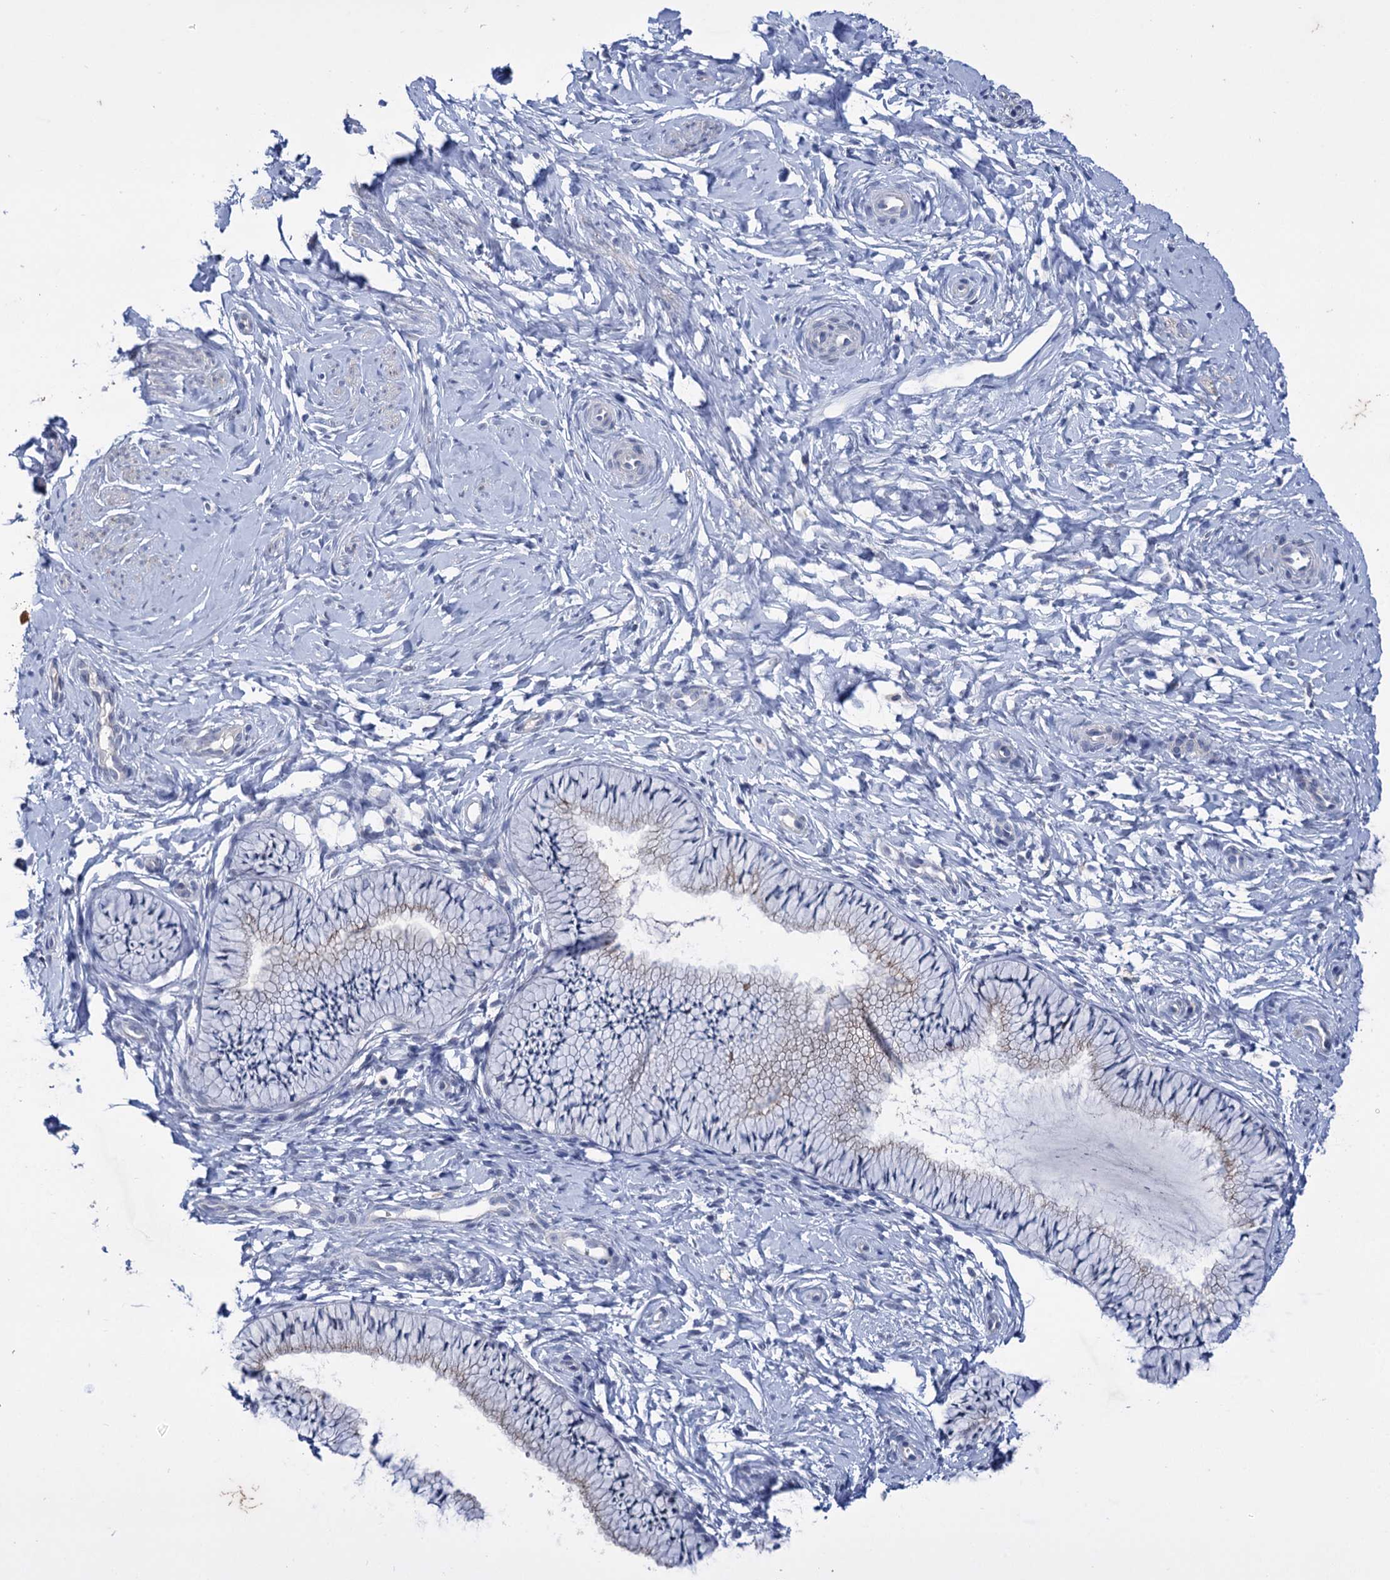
{"staining": {"intensity": "weak", "quantity": "<25%", "location": "cytoplasmic/membranous"}, "tissue": "cervix", "cell_type": "Glandular cells", "image_type": "normal", "snomed": [{"axis": "morphology", "description": "Normal tissue, NOS"}, {"axis": "topography", "description": "Cervix"}], "caption": "Protein analysis of normal cervix displays no significant expression in glandular cells. (Stains: DAB immunohistochemistry with hematoxylin counter stain, Microscopy: brightfield microscopy at high magnification).", "gene": "MID1IP1", "patient": {"sex": "female", "age": 33}}